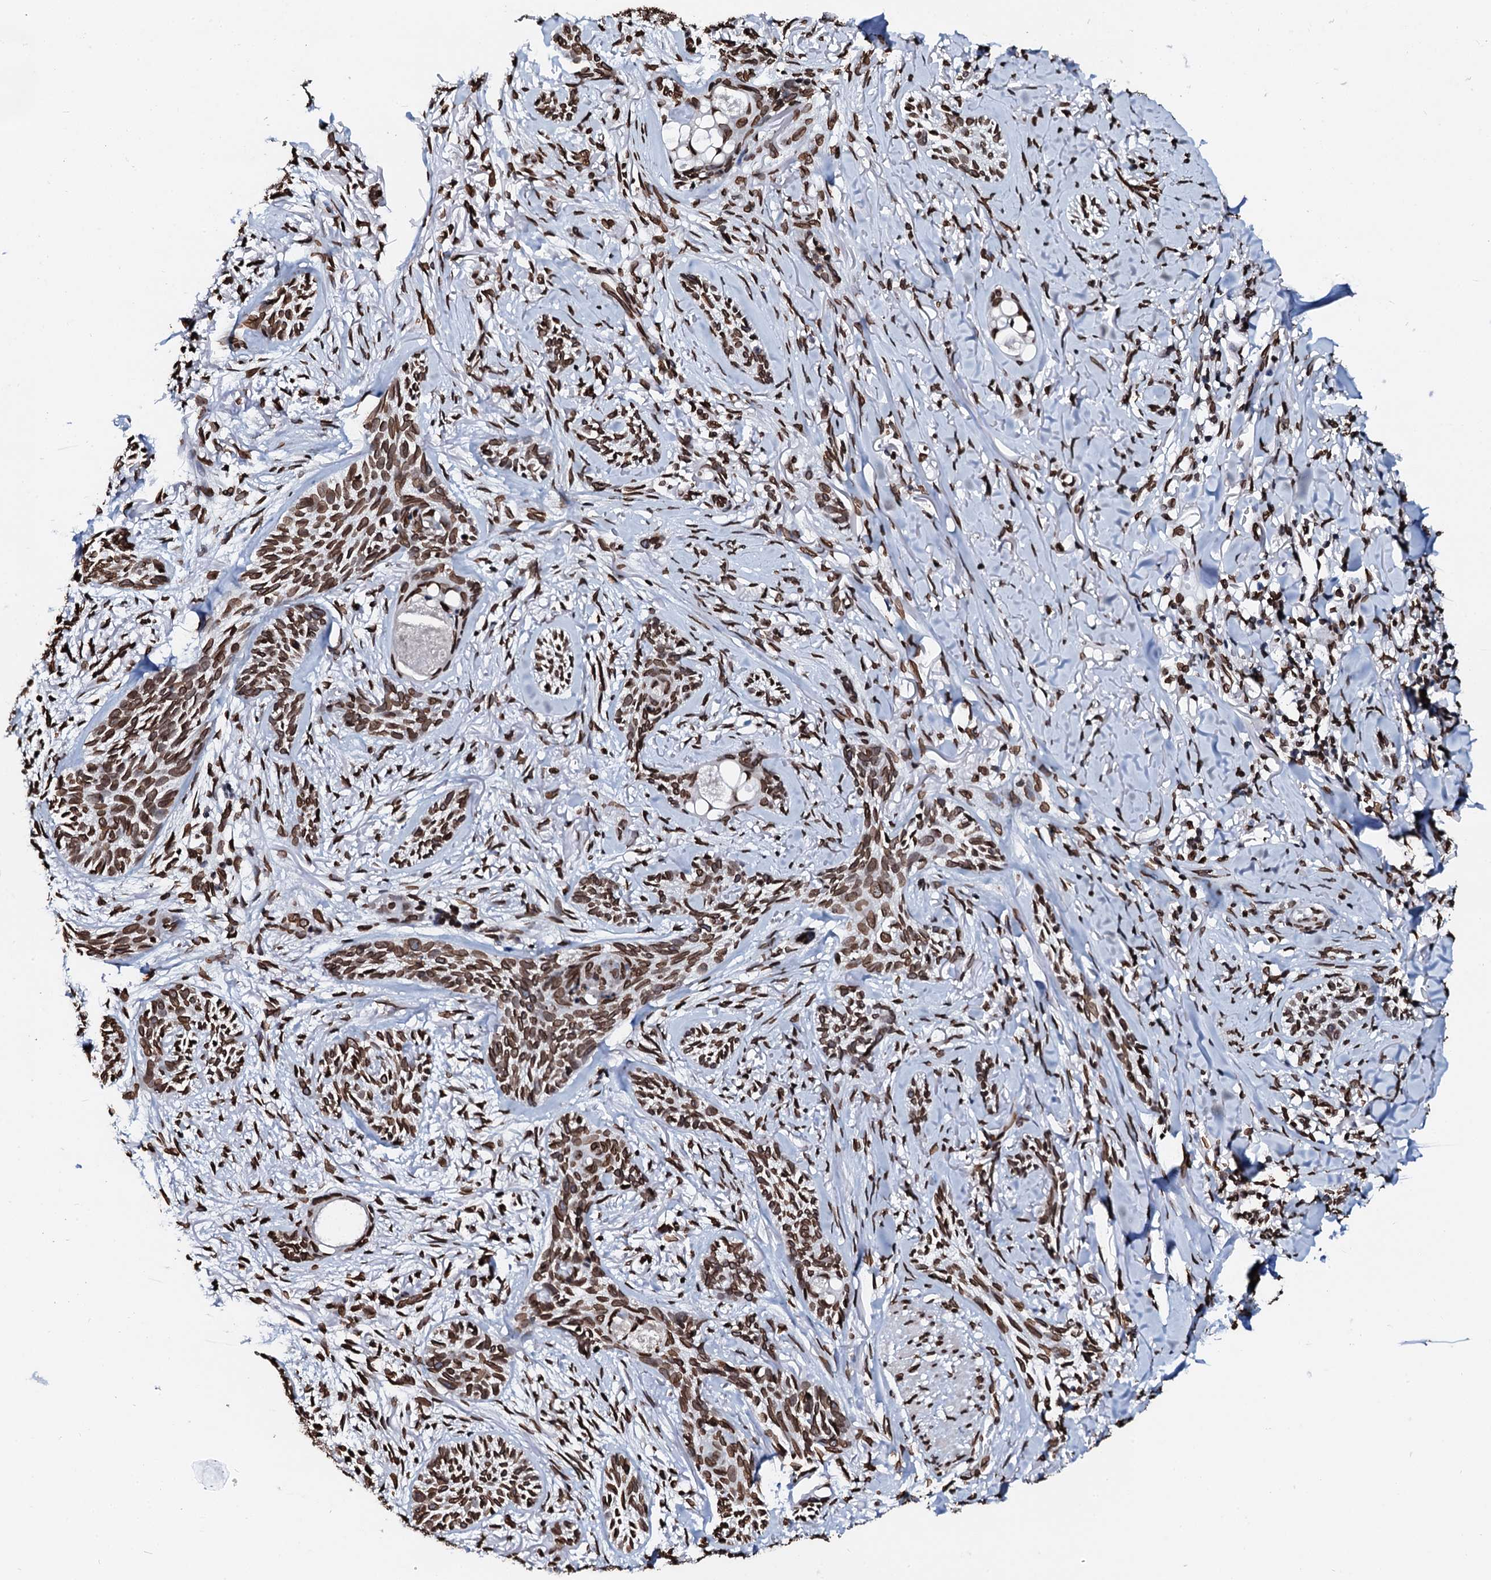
{"staining": {"intensity": "moderate", "quantity": ">75%", "location": "nuclear"}, "tissue": "skin cancer", "cell_type": "Tumor cells", "image_type": "cancer", "snomed": [{"axis": "morphology", "description": "Basal cell carcinoma"}, {"axis": "topography", "description": "Skin"}], "caption": "Skin cancer stained with a protein marker displays moderate staining in tumor cells.", "gene": "KATNAL2", "patient": {"sex": "female", "age": 59}}